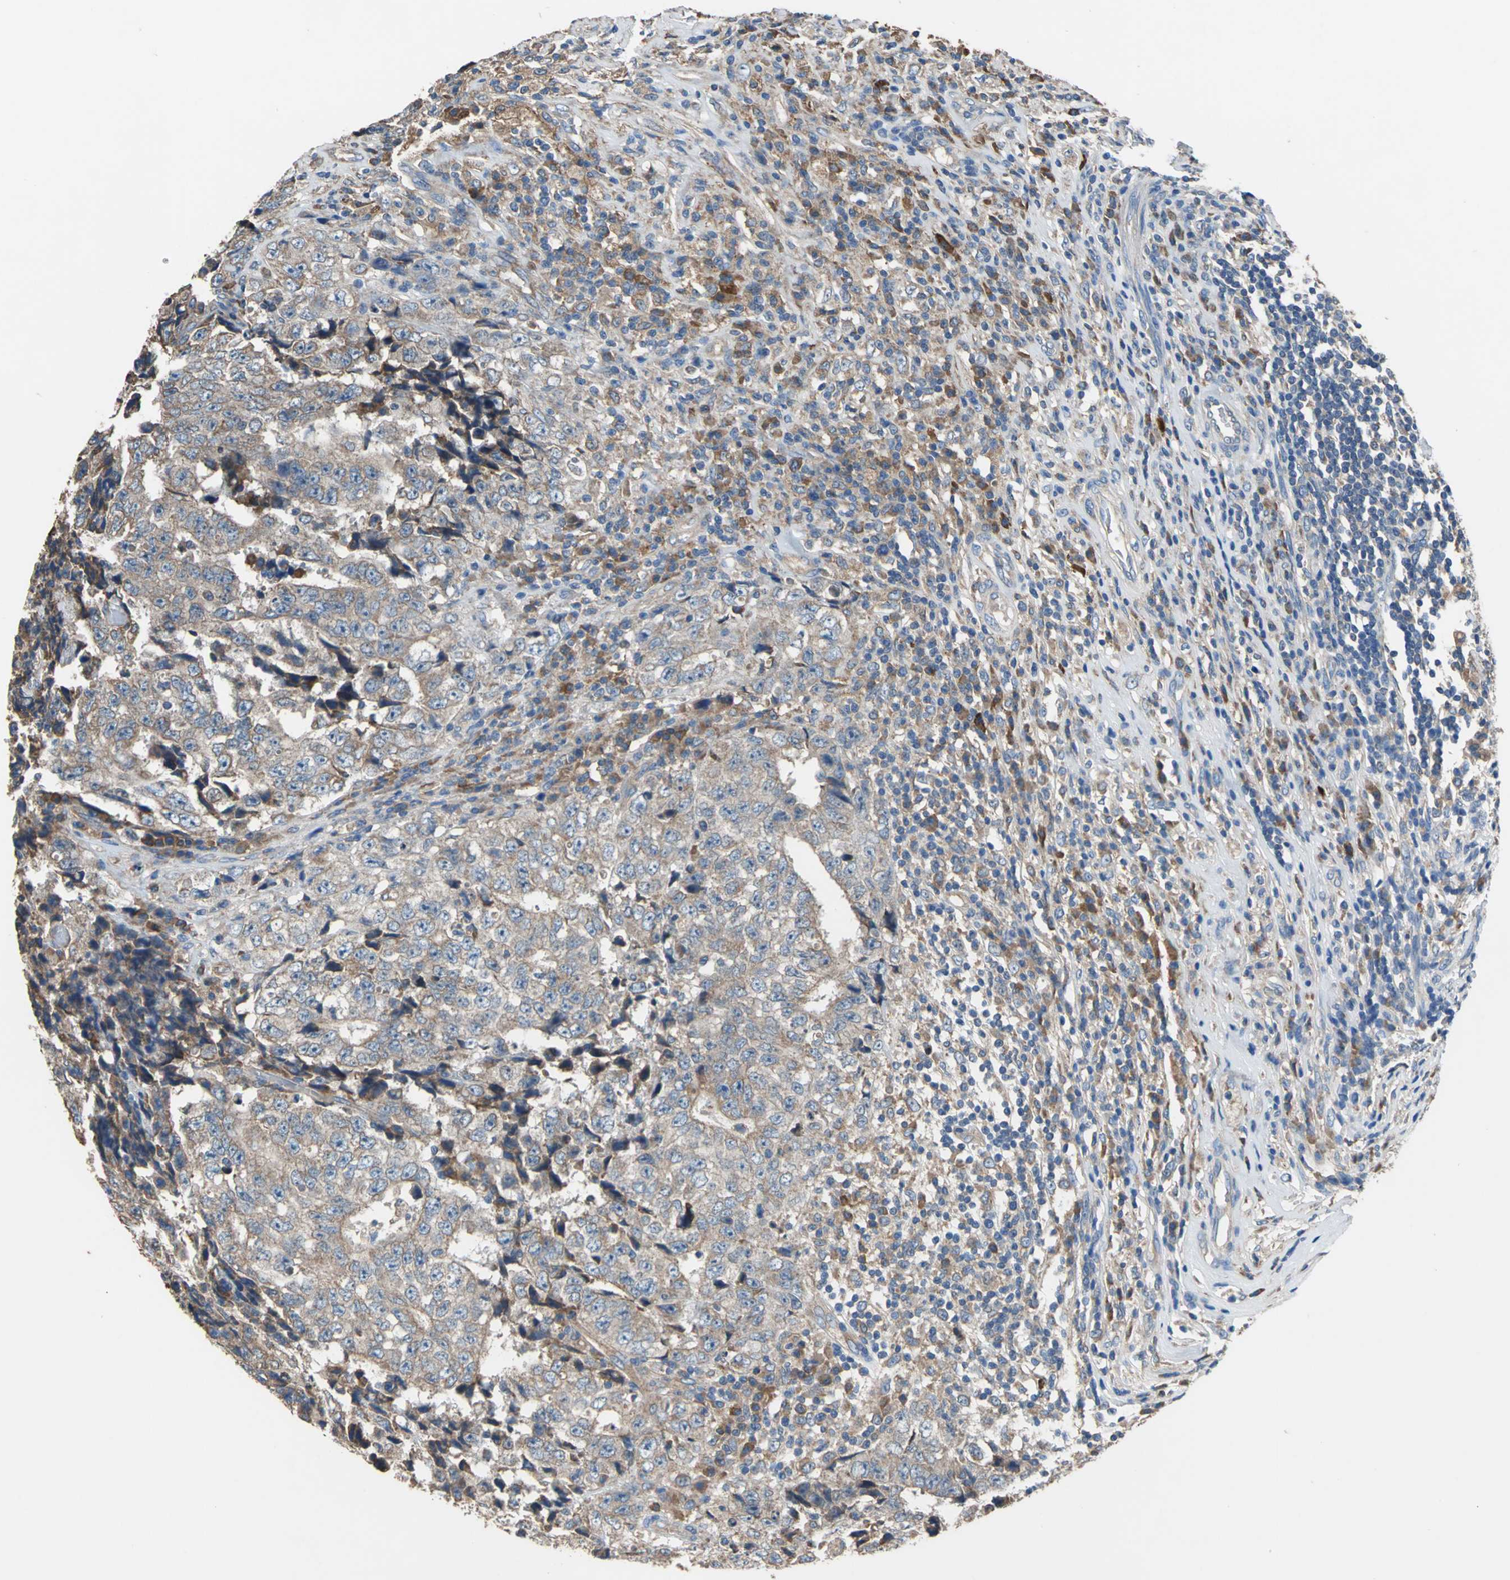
{"staining": {"intensity": "weak", "quantity": ">75%", "location": "cytoplasmic/membranous"}, "tissue": "testis cancer", "cell_type": "Tumor cells", "image_type": "cancer", "snomed": [{"axis": "morphology", "description": "Necrosis, NOS"}, {"axis": "morphology", "description": "Carcinoma, Embryonal, NOS"}, {"axis": "topography", "description": "Testis"}], "caption": "Testis embryonal carcinoma stained with DAB IHC displays low levels of weak cytoplasmic/membranous expression in approximately >75% of tumor cells. (Stains: DAB in brown, nuclei in blue, Microscopy: brightfield microscopy at high magnification).", "gene": "HEPH", "patient": {"sex": "male", "age": 19}}